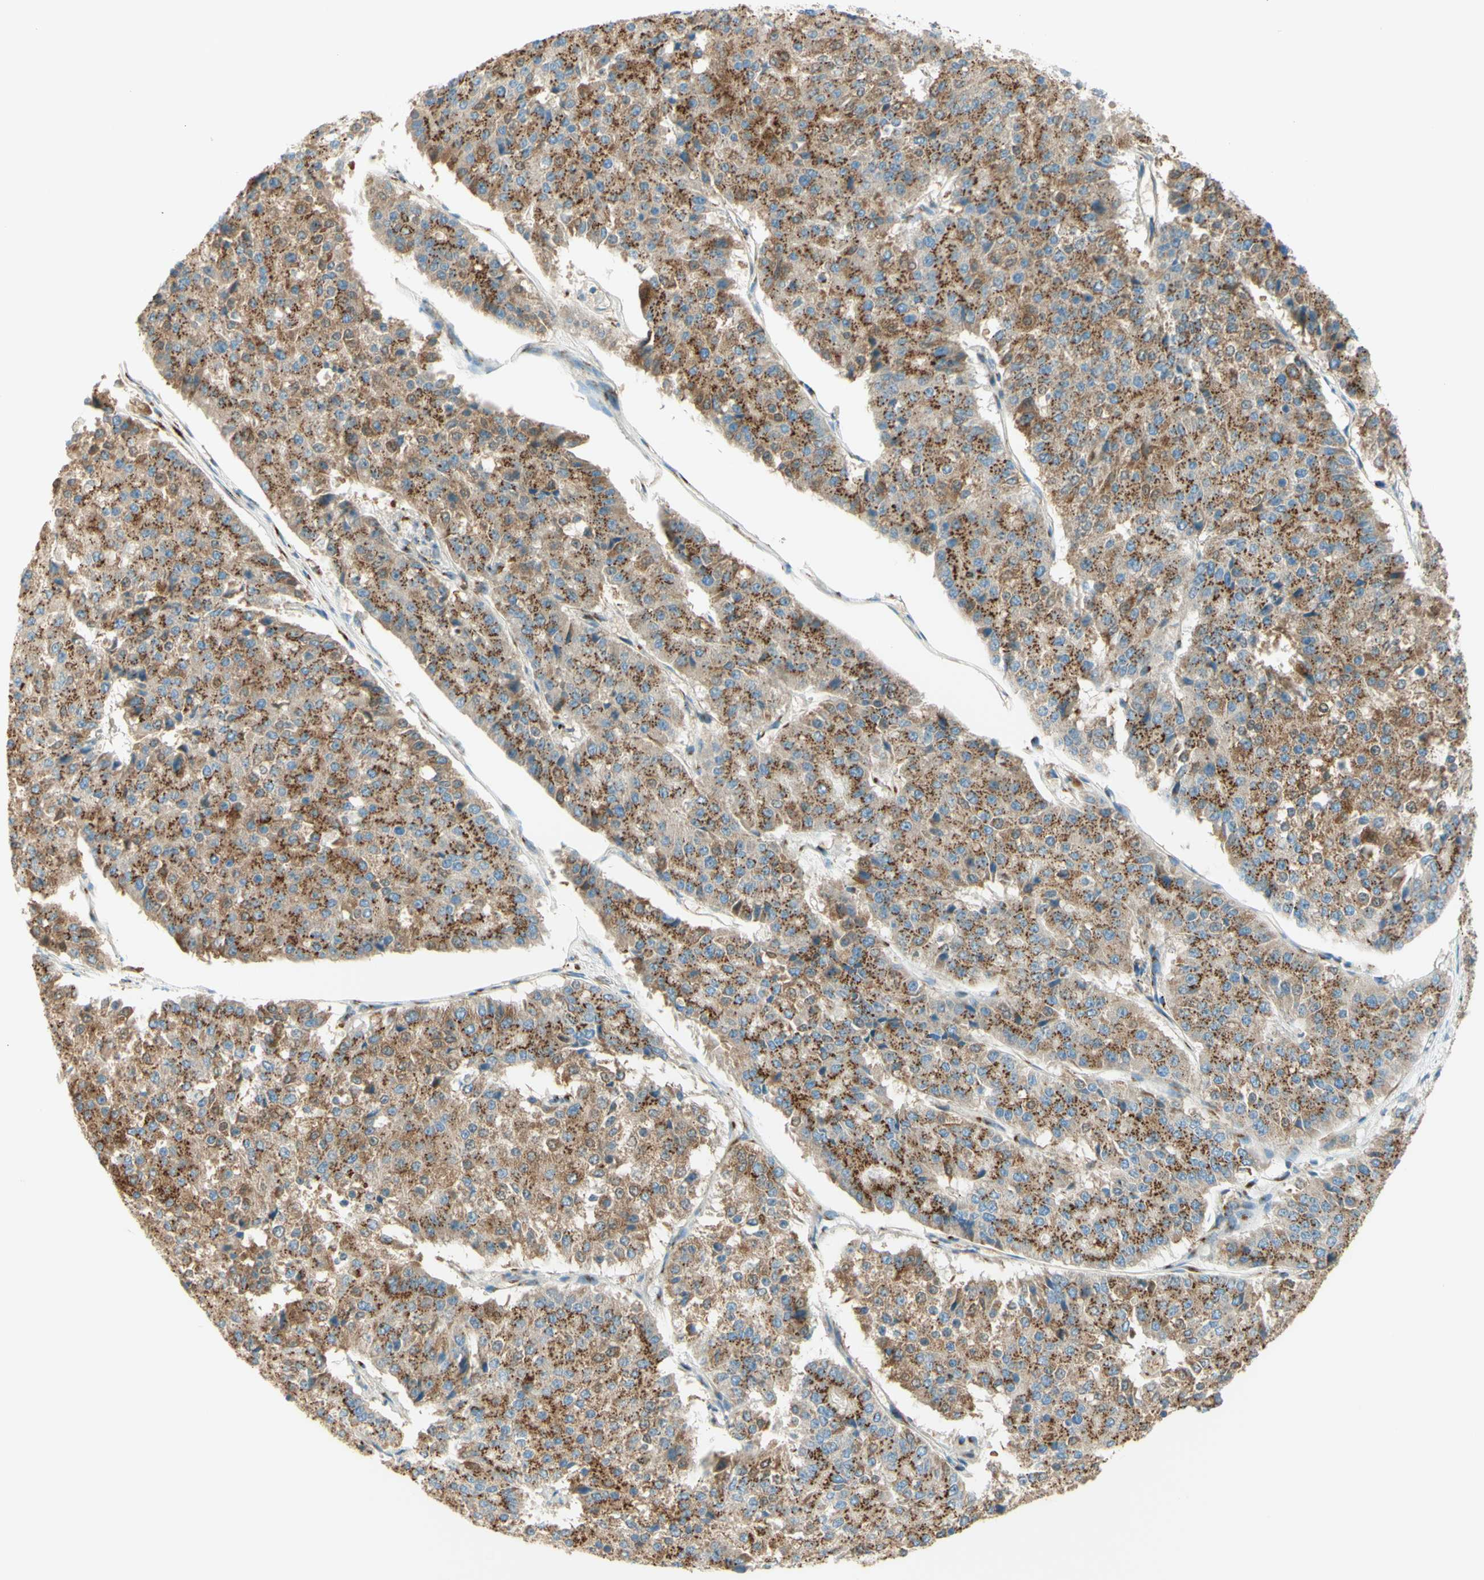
{"staining": {"intensity": "strong", "quantity": ">75%", "location": "cytoplasmic/membranous"}, "tissue": "pancreatic cancer", "cell_type": "Tumor cells", "image_type": "cancer", "snomed": [{"axis": "morphology", "description": "Adenocarcinoma, NOS"}, {"axis": "topography", "description": "Pancreas"}], "caption": "Protein positivity by IHC exhibits strong cytoplasmic/membranous staining in approximately >75% of tumor cells in pancreatic cancer. (brown staining indicates protein expression, while blue staining denotes nuclei).", "gene": "GOLGB1", "patient": {"sex": "male", "age": 50}}